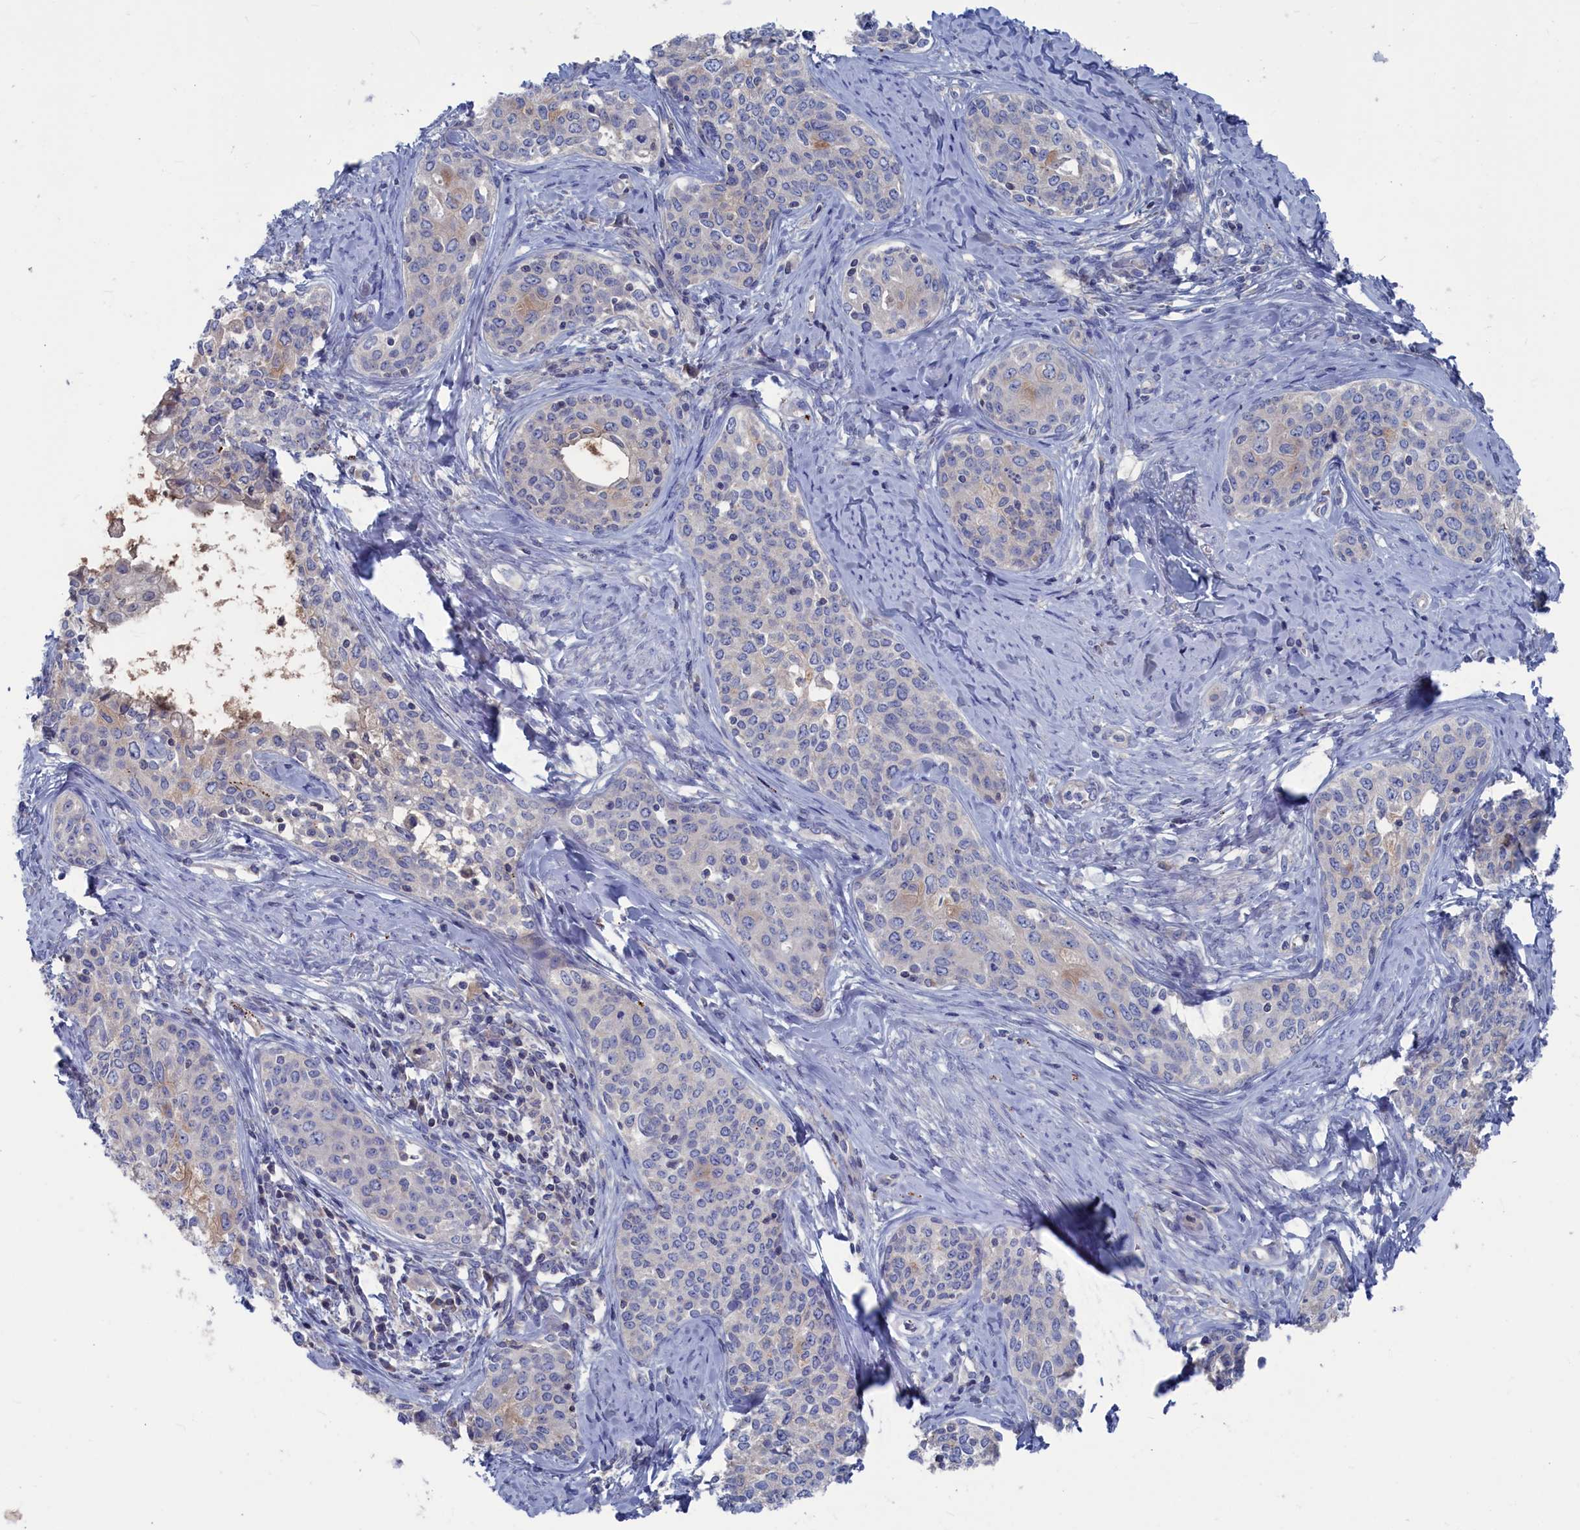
{"staining": {"intensity": "weak", "quantity": "<25%", "location": "cytoplasmic/membranous"}, "tissue": "cervical cancer", "cell_type": "Tumor cells", "image_type": "cancer", "snomed": [{"axis": "morphology", "description": "Squamous cell carcinoma, NOS"}, {"axis": "morphology", "description": "Adenocarcinoma, NOS"}, {"axis": "topography", "description": "Cervix"}], "caption": "DAB immunohistochemical staining of human cervical cancer demonstrates no significant expression in tumor cells.", "gene": "CEND1", "patient": {"sex": "female", "age": 52}}